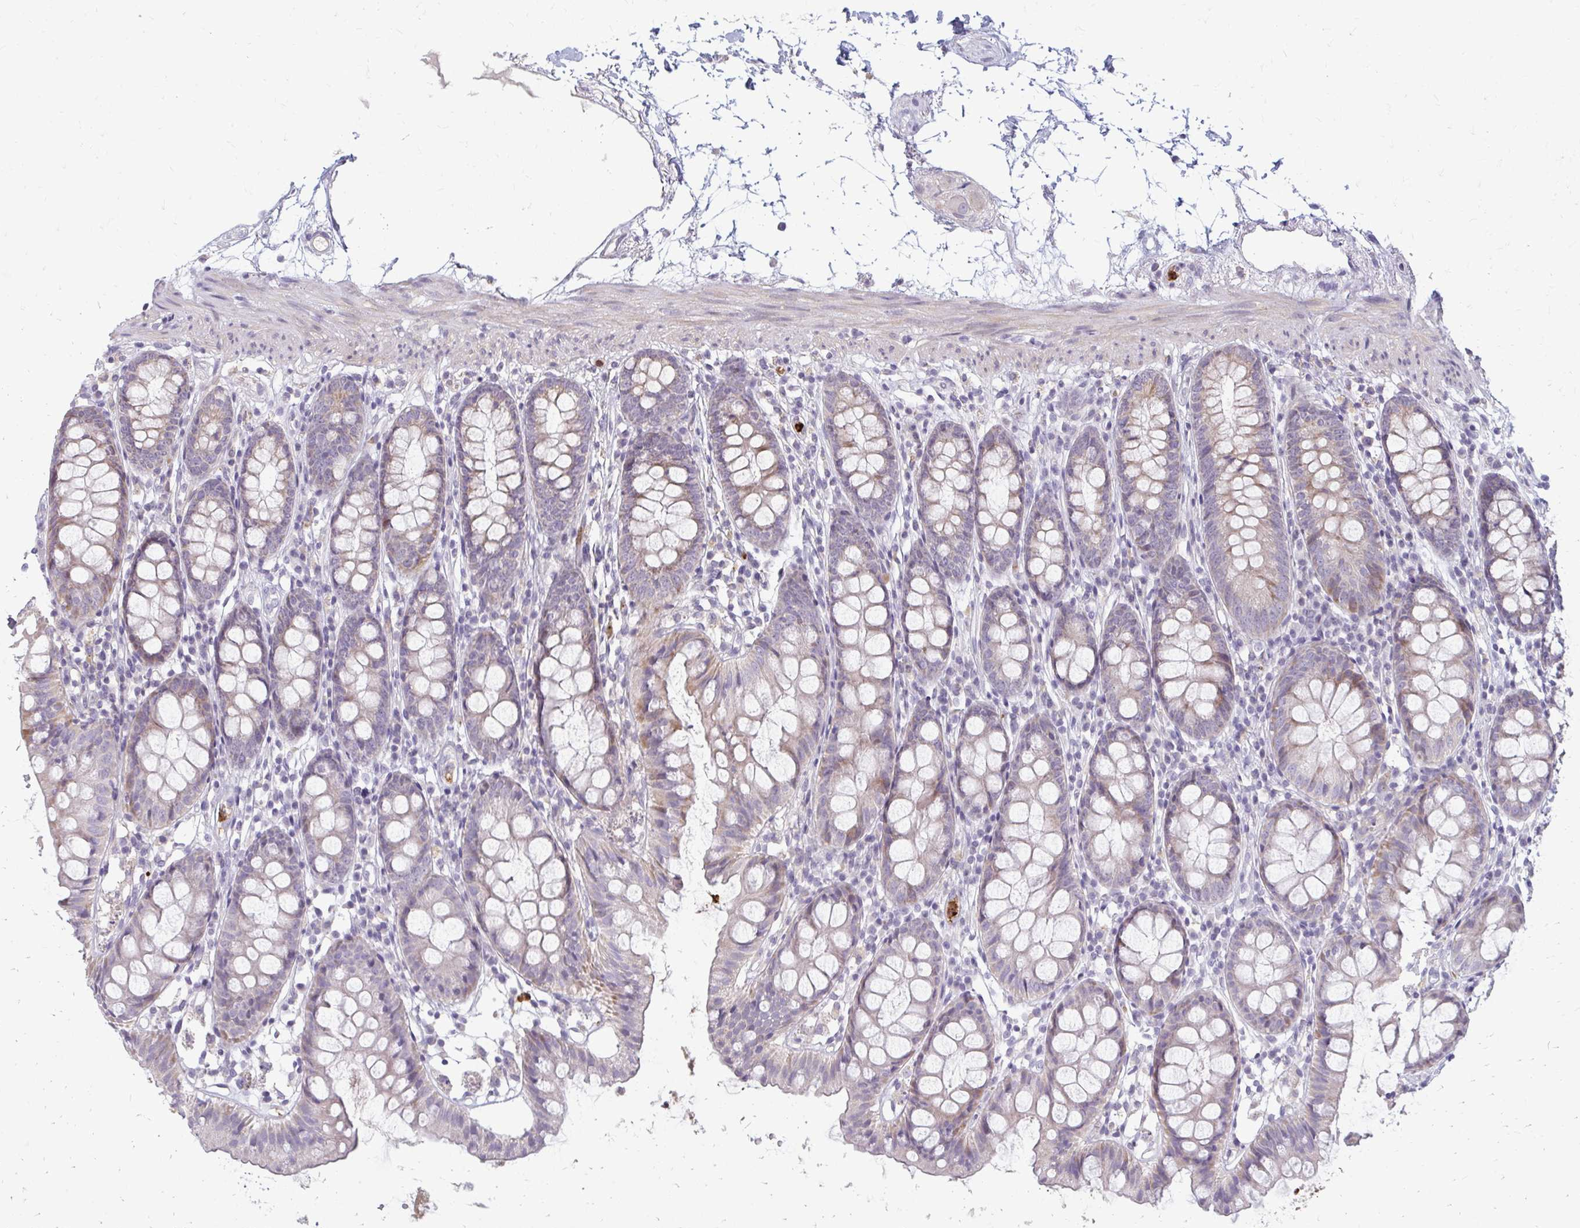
{"staining": {"intensity": "negative", "quantity": "none", "location": "none"}, "tissue": "colon", "cell_type": "Endothelial cells", "image_type": "normal", "snomed": [{"axis": "morphology", "description": "Normal tissue, NOS"}, {"axis": "topography", "description": "Colon"}], "caption": "There is no significant staining in endothelial cells of colon. Nuclei are stained in blue.", "gene": "RAB33A", "patient": {"sex": "female", "age": 84}}